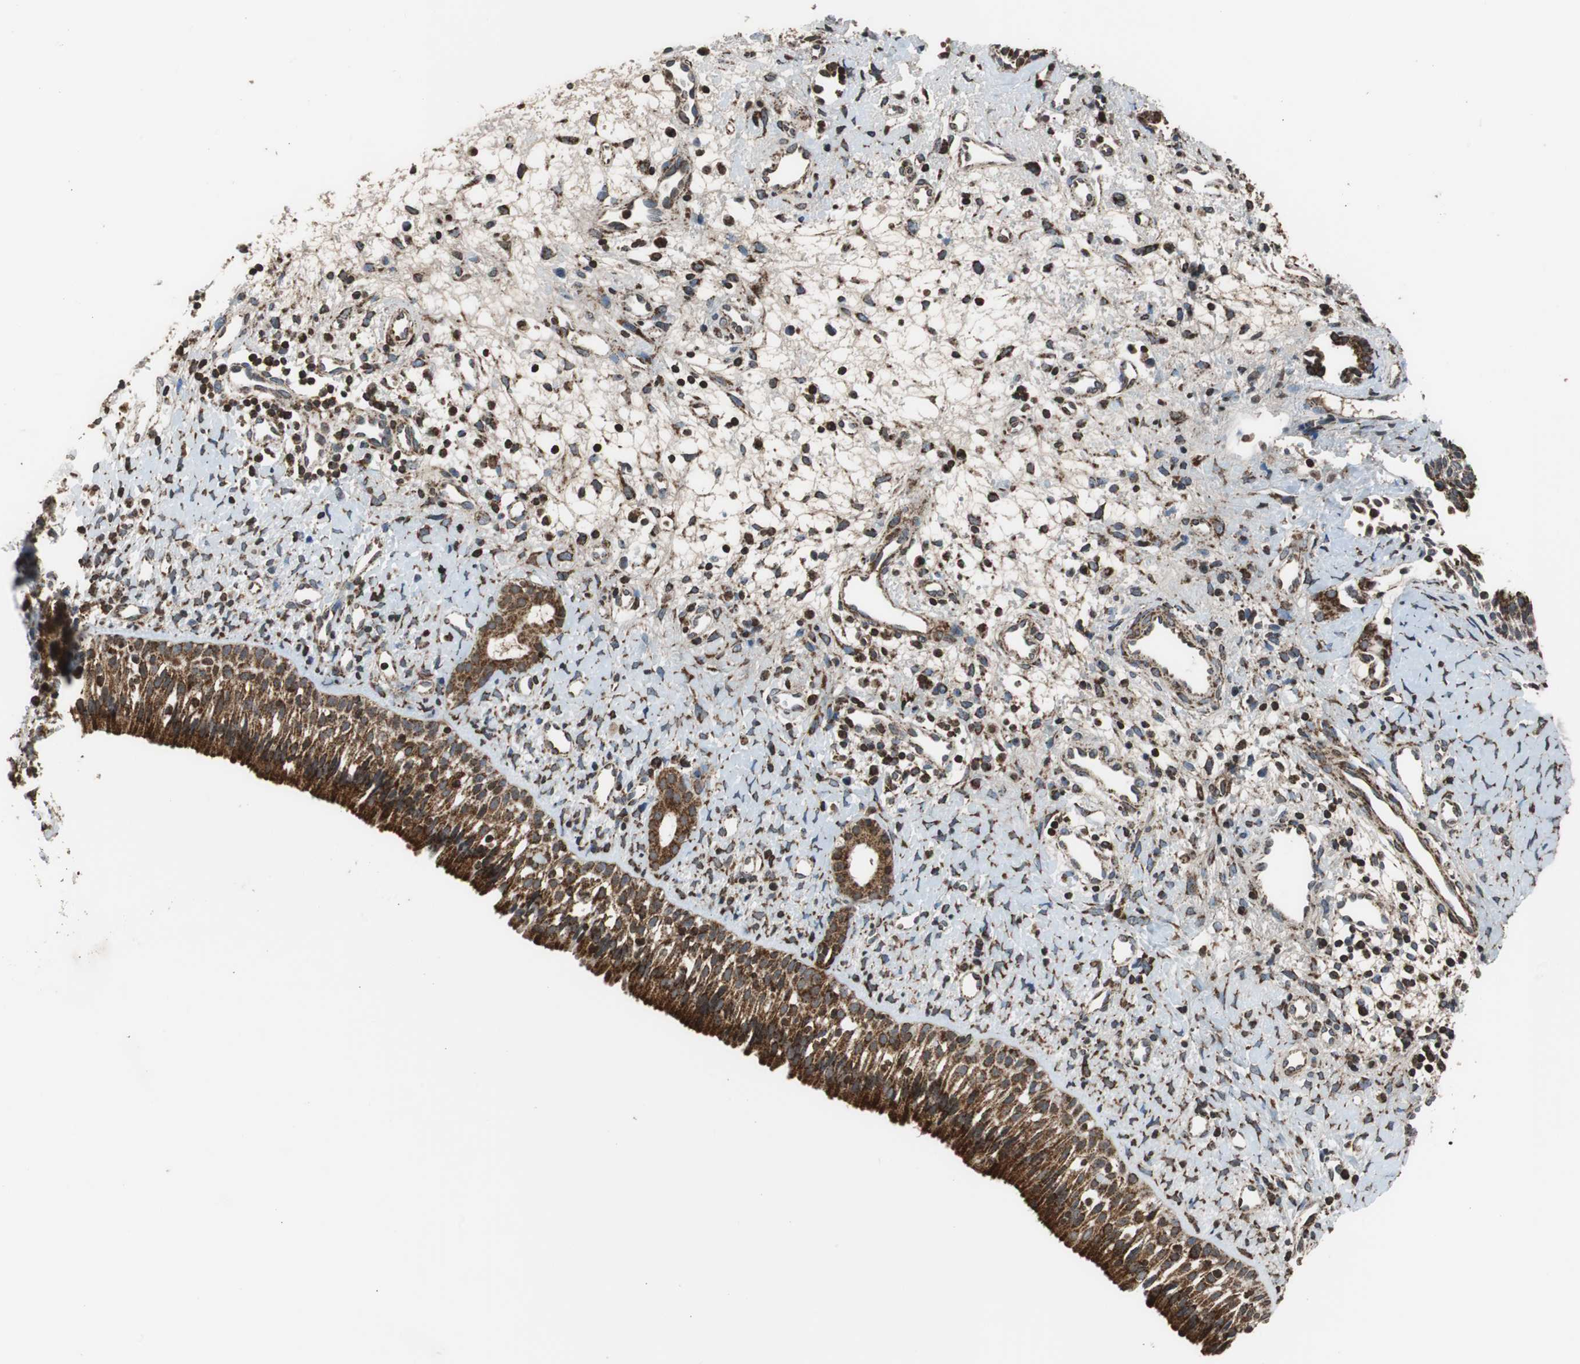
{"staining": {"intensity": "strong", "quantity": ">75%", "location": "cytoplasmic/membranous"}, "tissue": "nasopharynx", "cell_type": "Respiratory epithelial cells", "image_type": "normal", "snomed": [{"axis": "morphology", "description": "Normal tissue, NOS"}, {"axis": "topography", "description": "Nasopharynx"}], "caption": "Respiratory epithelial cells reveal high levels of strong cytoplasmic/membranous staining in approximately >75% of cells in normal nasopharynx.", "gene": "HSPA9", "patient": {"sex": "male", "age": 22}}